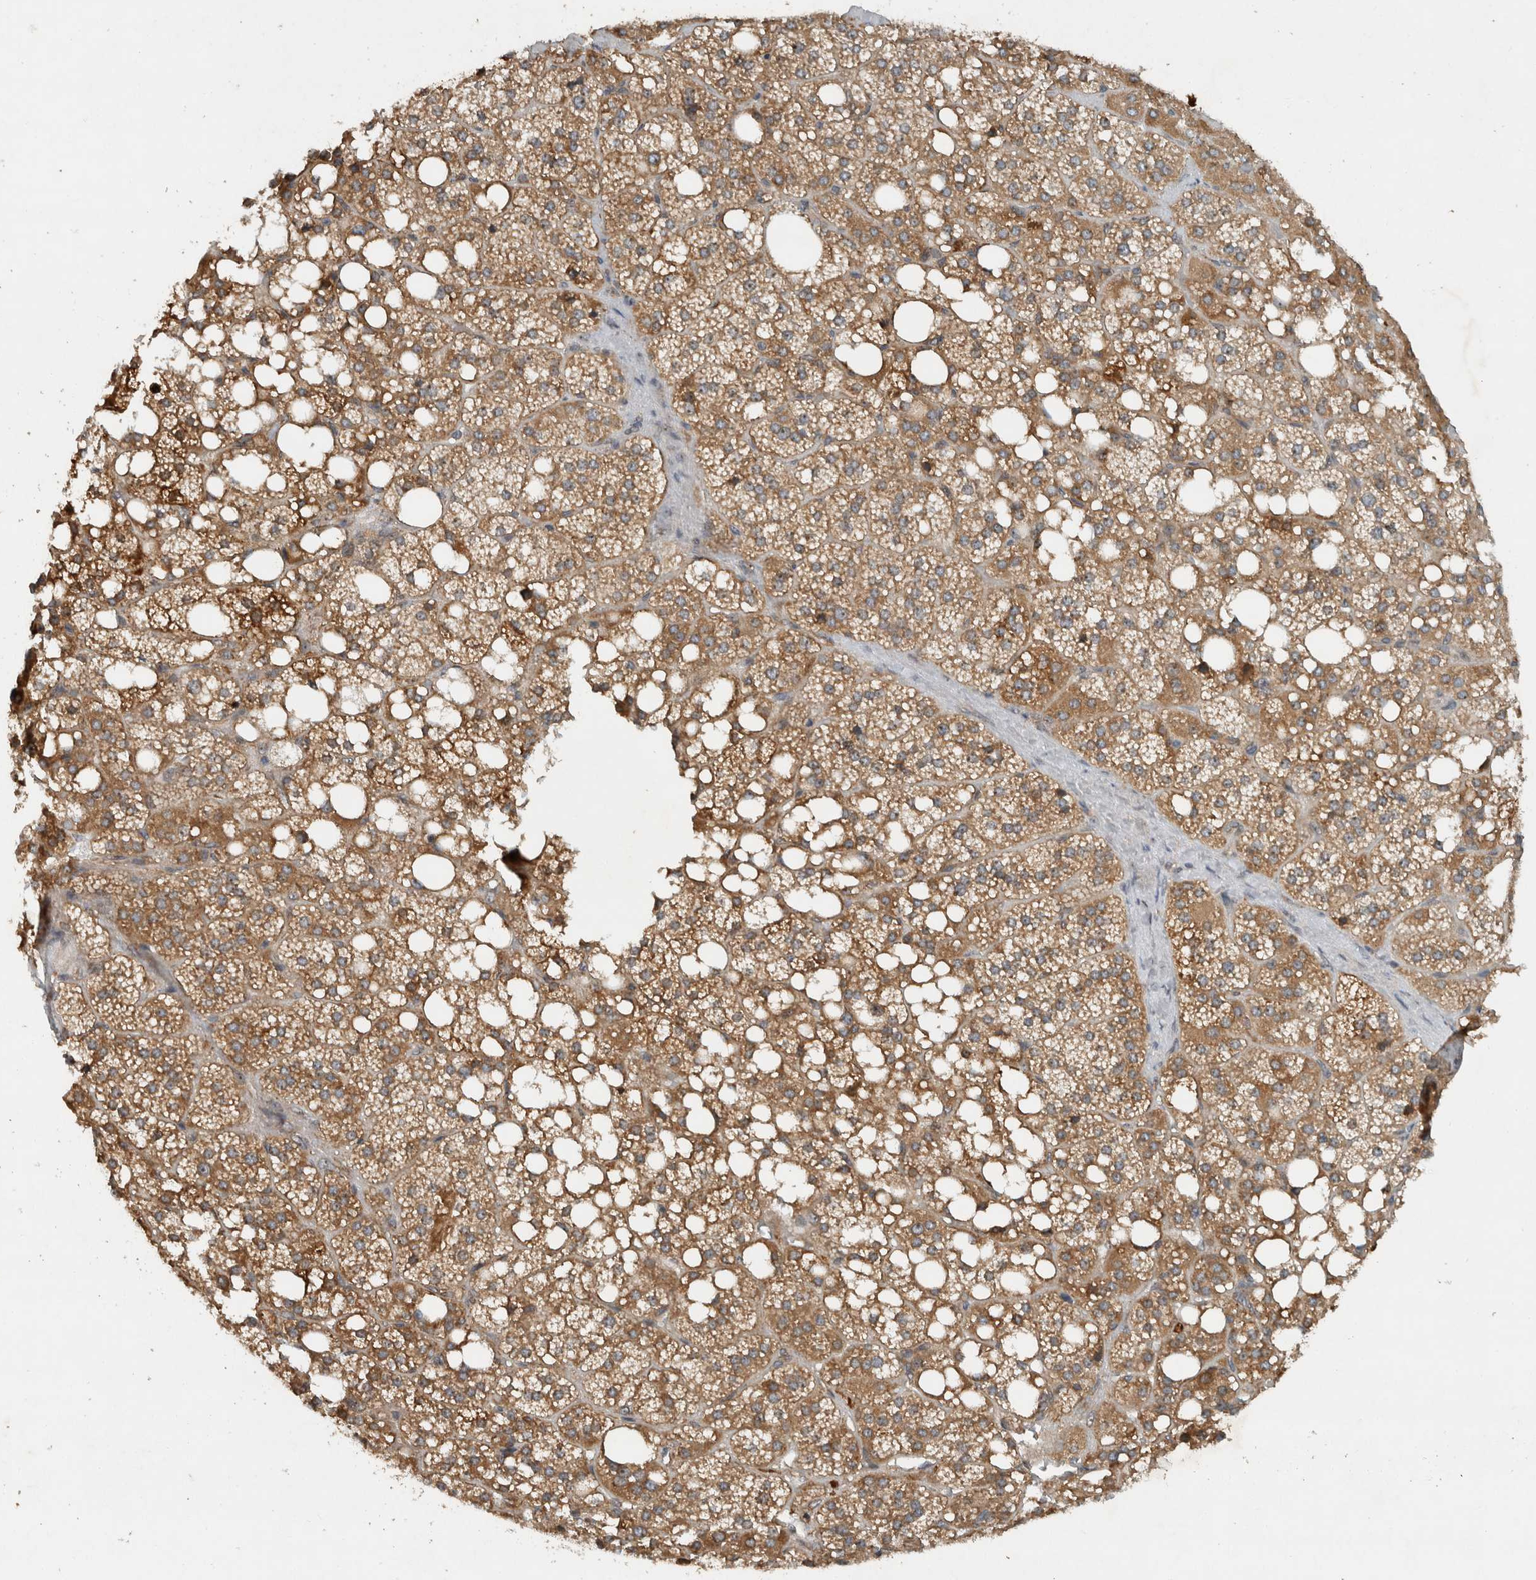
{"staining": {"intensity": "strong", "quantity": ">75%", "location": "cytoplasmic/membranous,nuclear"}, "tissue": "adrenal gland", "cell_type": "Glandular cells", "image_type": "normal", "snomed": [{"axis": "morphology", "description": "Normal tissue, NOS"}, {"axis": "topography", "description": "Adrenal gland"}], "caption": "Immunohistochemistry (IHC) staining of unremarkable adrenal gland, which demonstrates high levels of strong cytoplasmic/membranous,nuclear staining in approximately >75% of glandular cells indicating strong cytoplasmic/membranous,nuclear protein positivity. The staining was performed using DAB (3,3'-diaminobenzidine) (brown) for protein detection and nuclei were counterstained in hematoxylin (blue).", "gene": "GPR137B", "patient": {"sex": "female", "age": 59}}